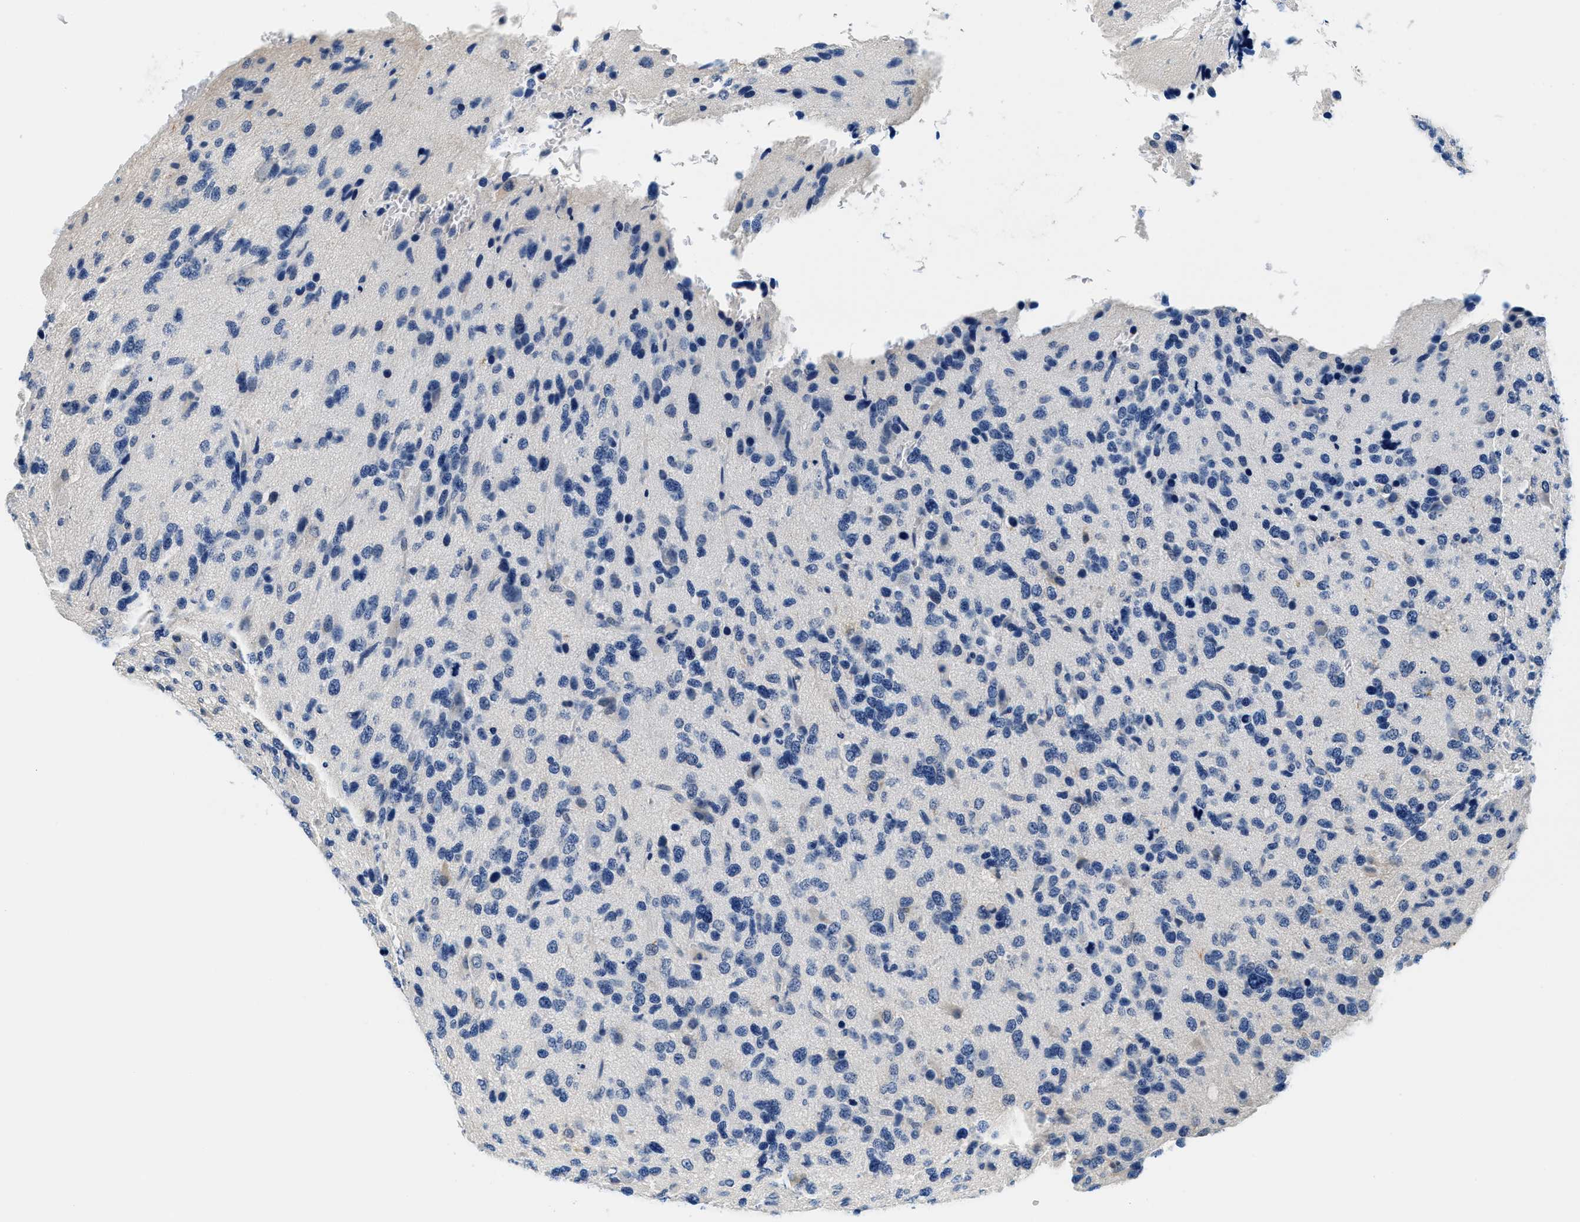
{"staining": {"intensity": "negative", "quantity": "none", "location": "none"}, "tissue": "glioma", "cell_type": "Tumor cells", "image_type": "cancer", "snomed": [{"axis": "morphology", "description": "Glioma, malignant, High grade"}, {"axis": "topography", "description": "Brain"}], "caption": "Immunohistochemistry (IHC) photomicrograph of neoplastic tissue: human high-grade glioma (malignant) stained with DAB demonstrates no significant protein positivity in tumor cells. (Brightfield microscopy of DAB immunohistochemistry (IHC) at high magnification).", "gene": "GSTM3", "patient": {"sex": "female", "age": 58}}